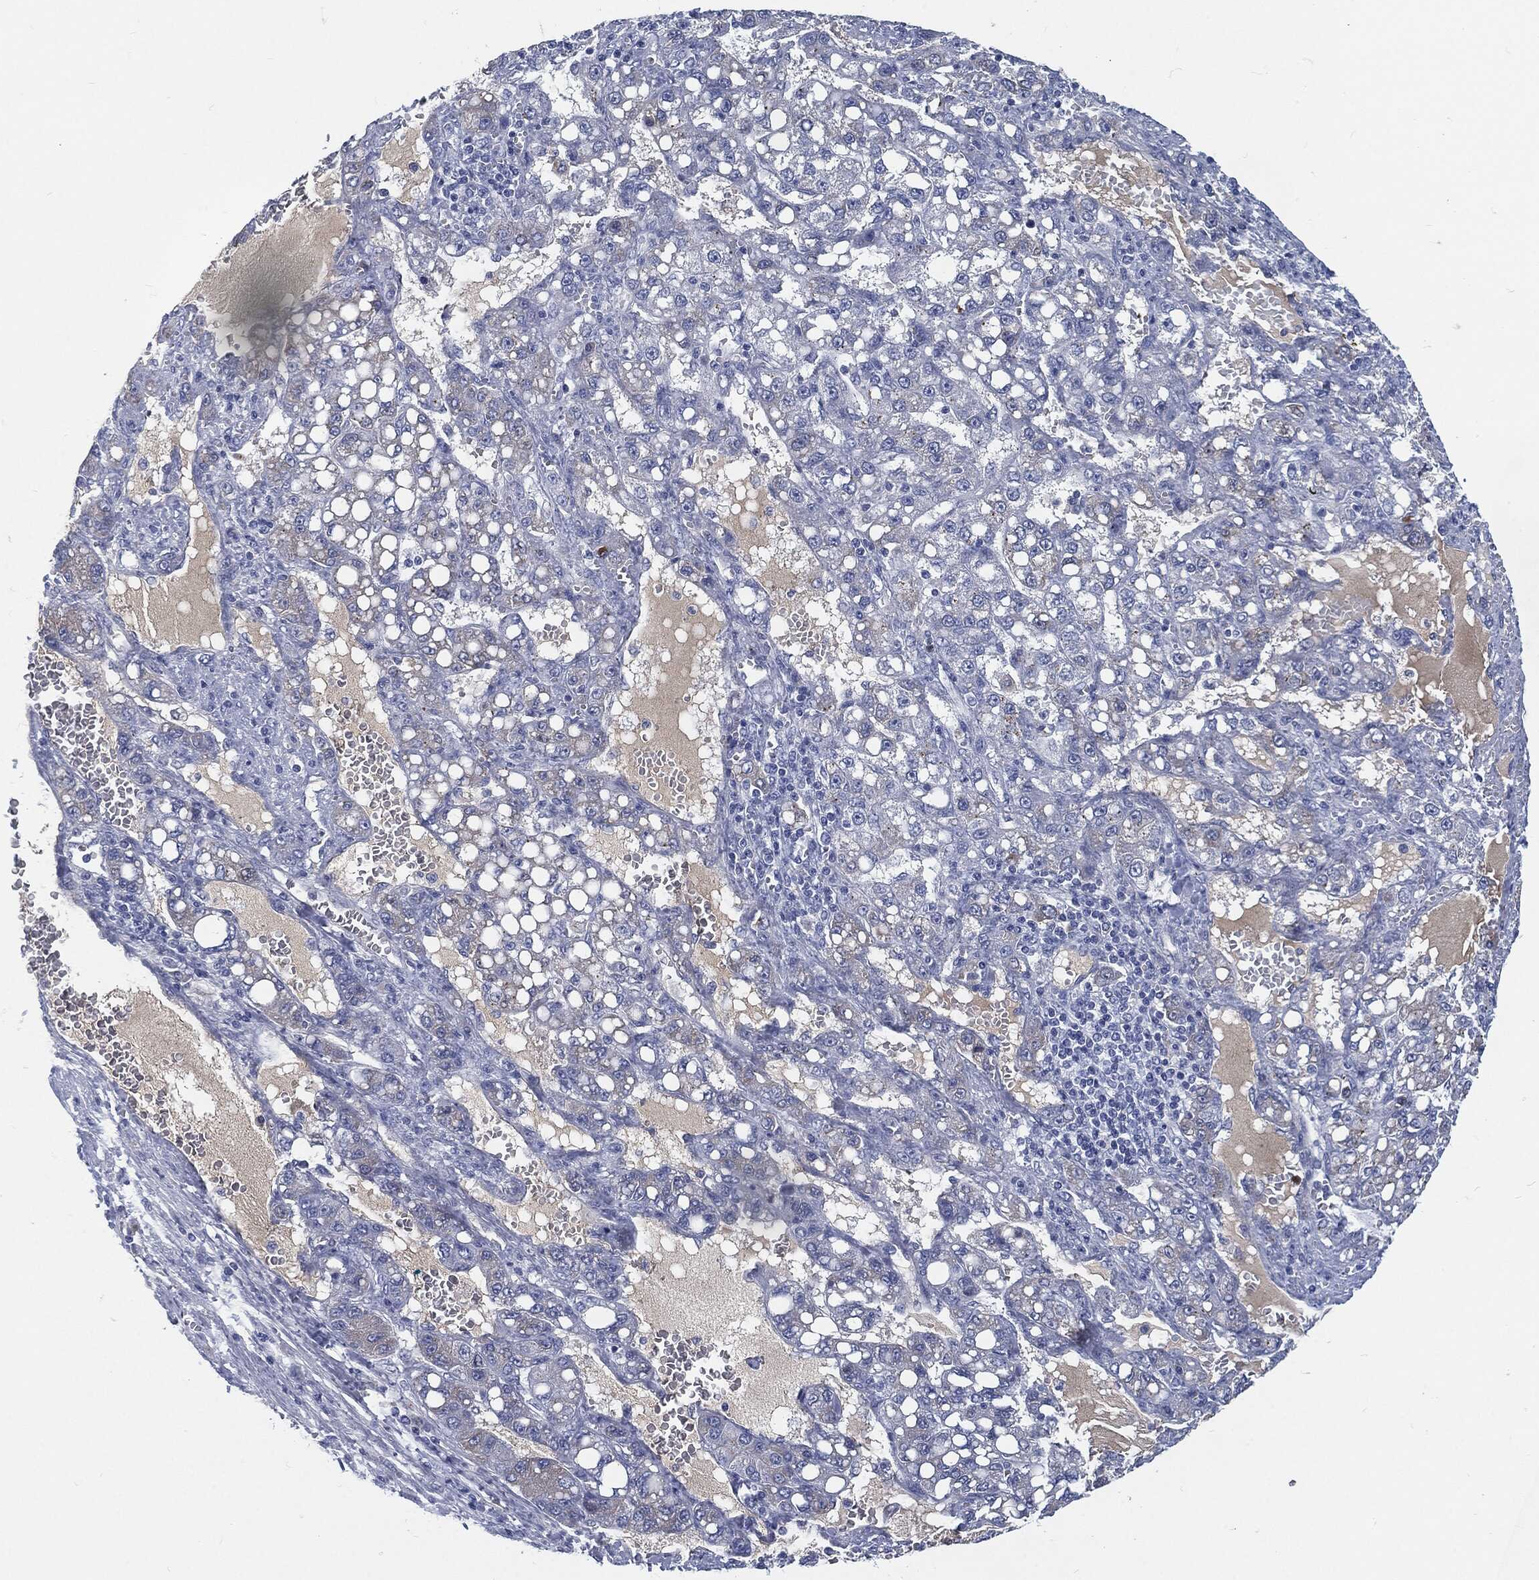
{"staining": {"intensity": "negative", "quantity": "none", "location": "none"}, "tissue": "liver cancer", "cell_type": "Tumor cells", "image_type": "cancer", "snomed": [{"axis": "morphology", "description": "Carcinoma, Hepatocellular, NOS"}, {"axis": "topography", "description": "Liver"}], "caption": "A micrograph of liver cancer stained for a protein demonstrates no brown staining in tumor cells.", "gene": "MST1", "patient": {"sex": "female", "age": 65}}